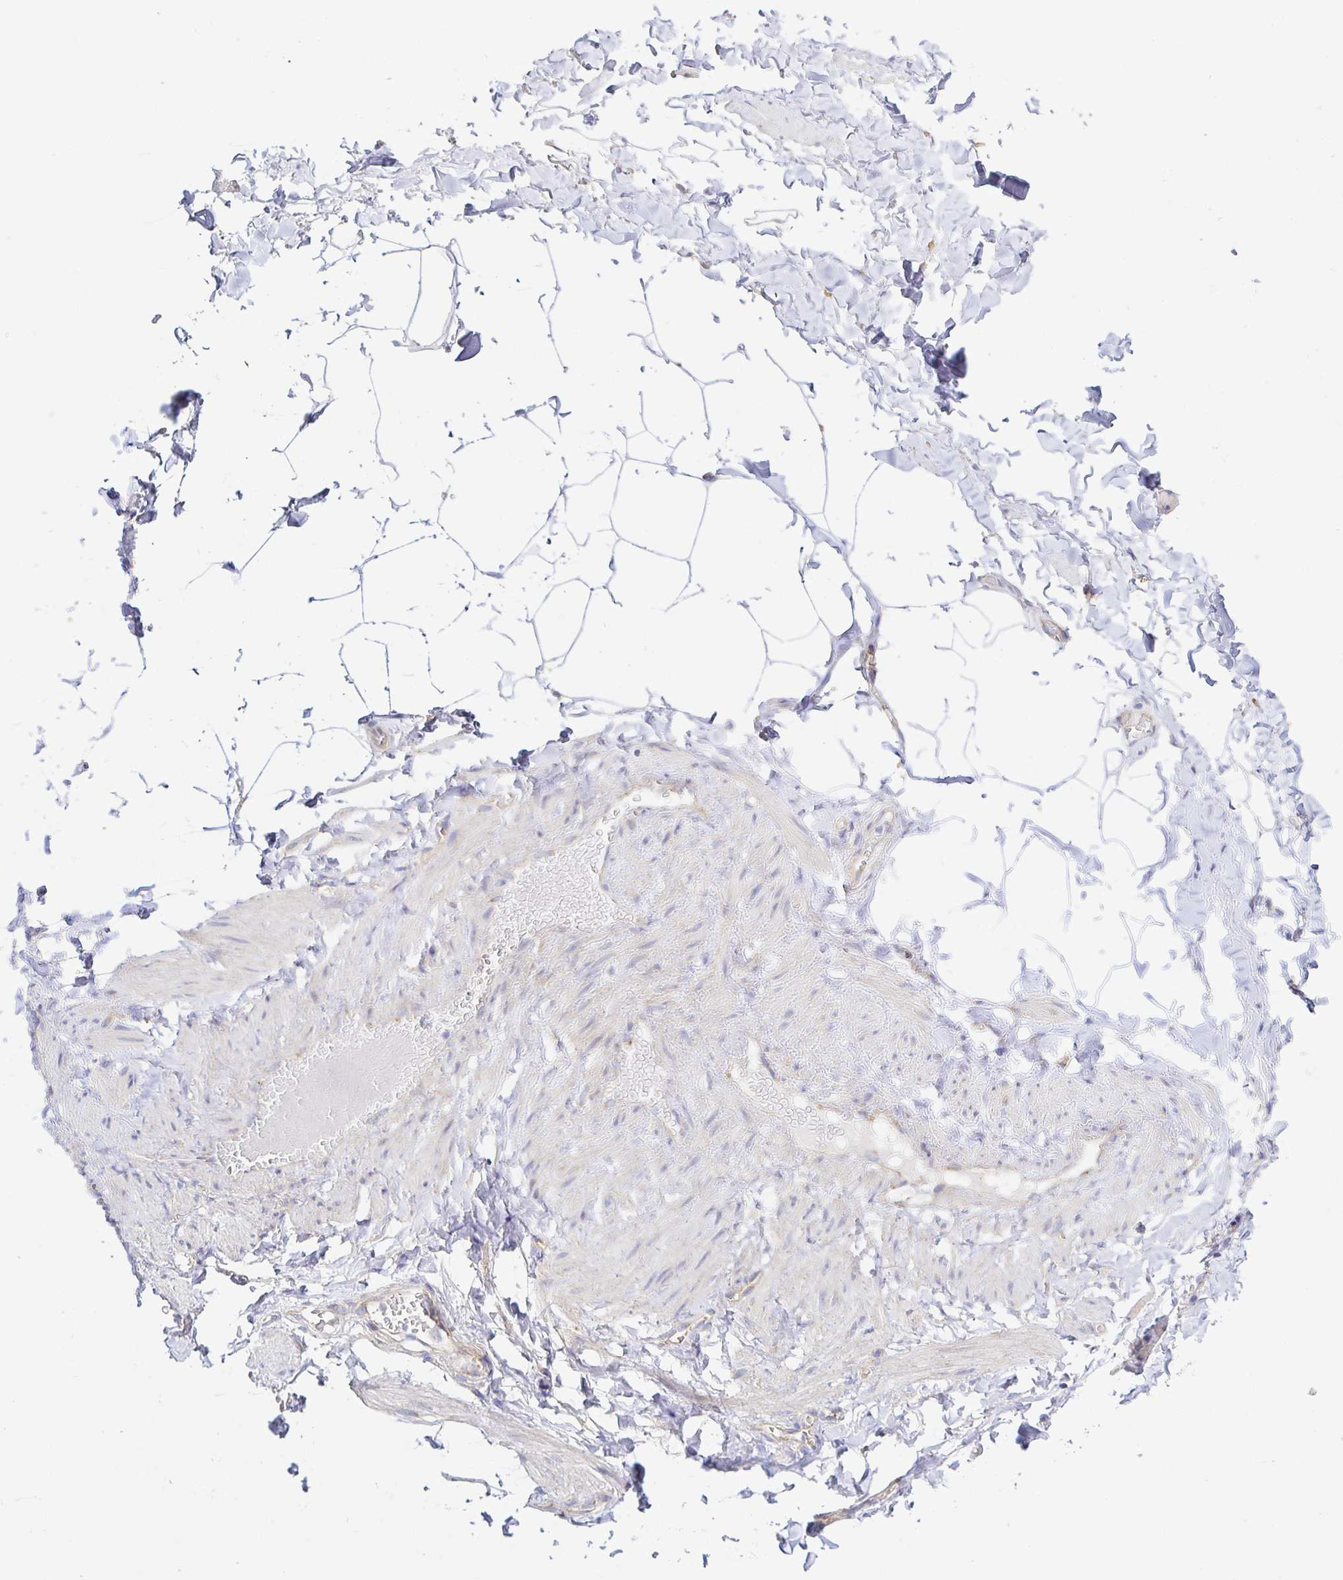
{"staining": {"intensity": "negative", "quantity": "none", "location": "none"}, "tissue": "adipose tissue", "cell_type": "Adipocytes", "image_type": "normal", "snomed": [{"axis": "morphology", "description": "Normal tissue, NOS"}, {"axis": "topography", "description": "Soft tissue"}, {"axis": "topography", "description": "Adipose tissue"}, {"axis": "topography", "description": "Vascular tissue"}, {"axis": "topography", "description": "Peripheral nerve tissue"}], "caption": "Human adipose tissue stained for a protein using IHC demonstrates no staining in adipocytes.", "gene": "ARL4D", "patient": {"sex": "male", "age": 29}}